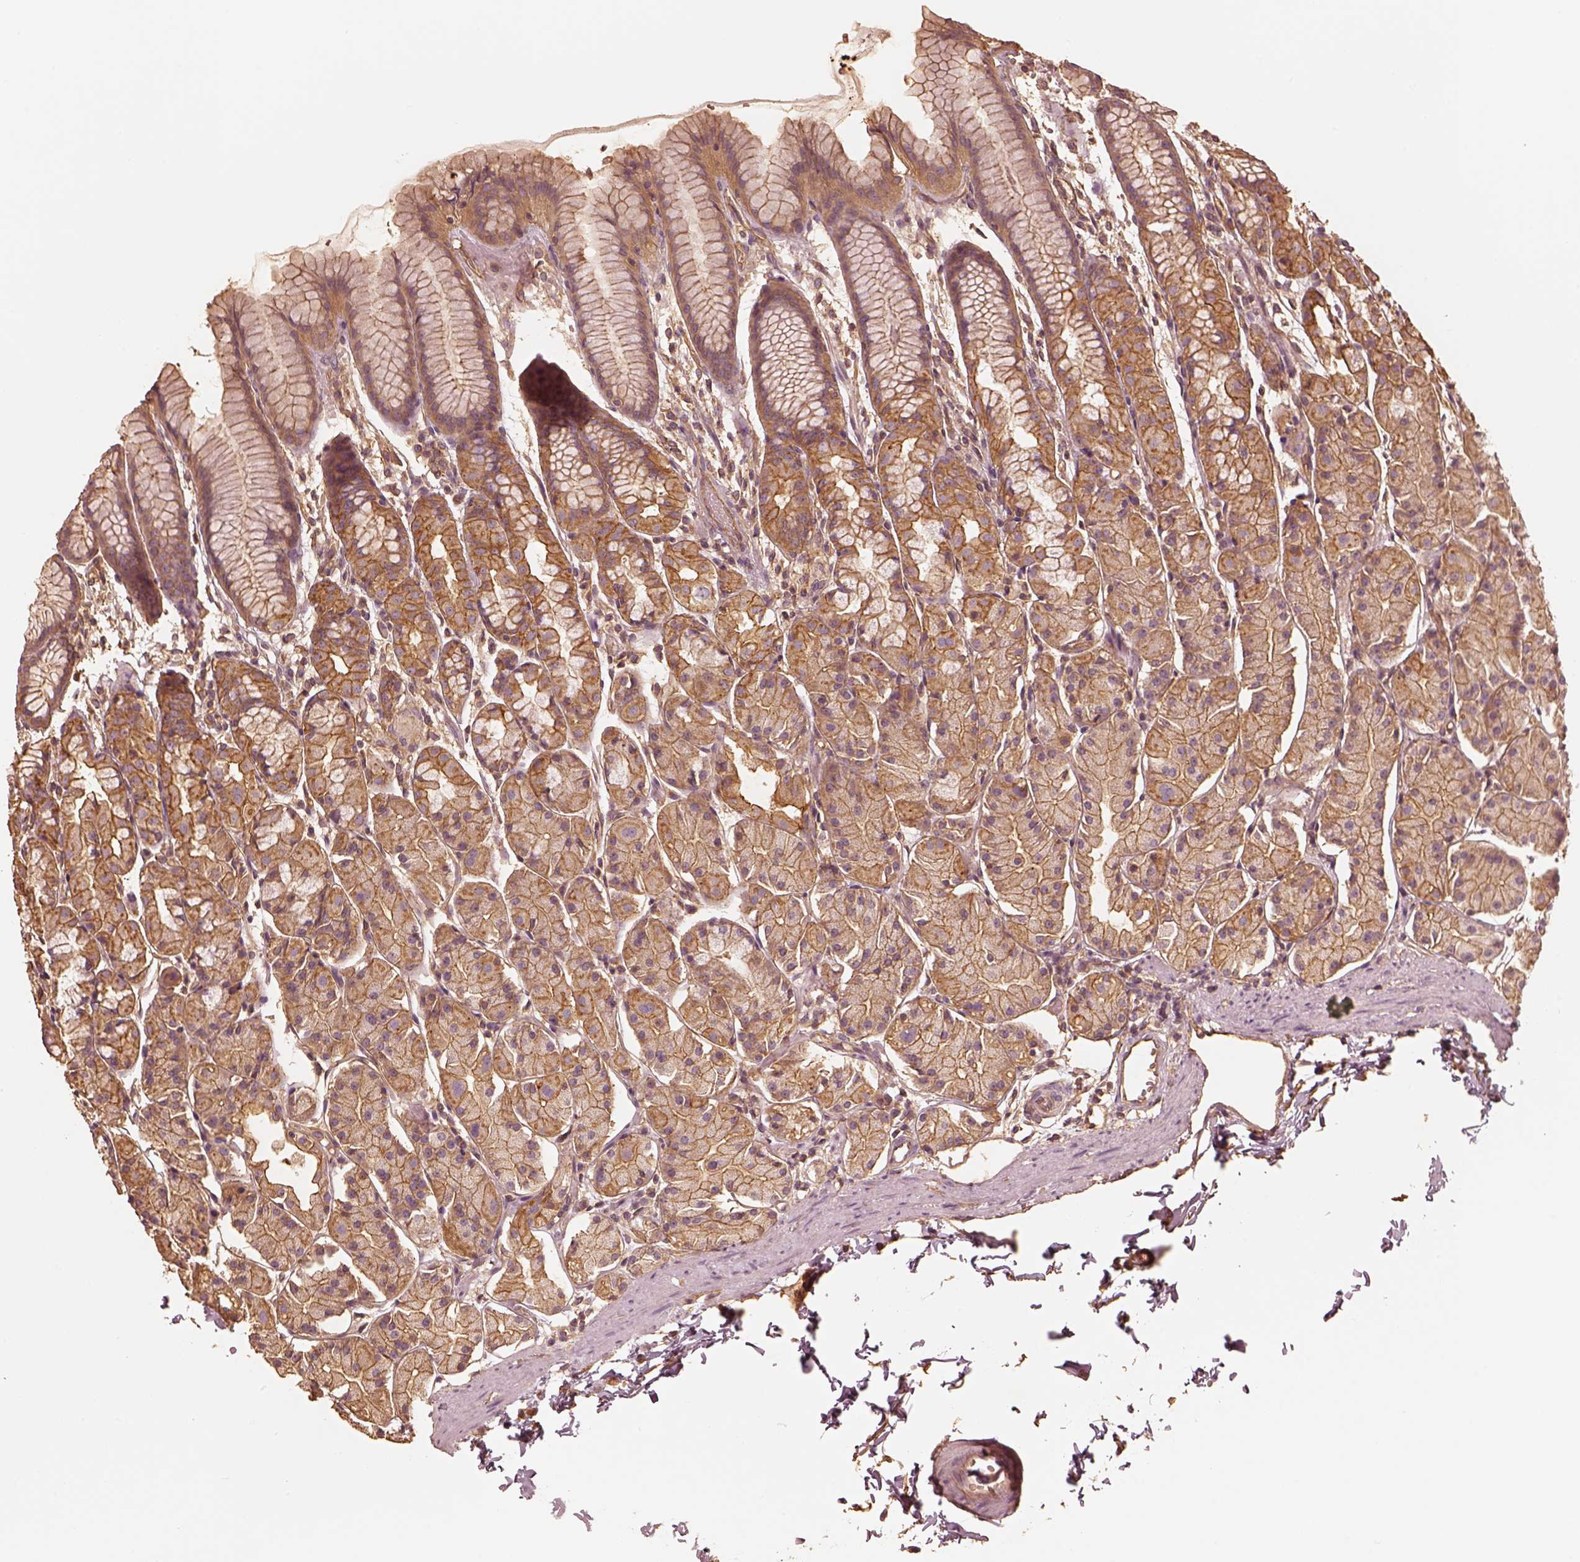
{"staining": {"intensity": "moderate", "quantity": ">75%", "location": "cytoplasmic/membranous"}, "tissue": "stomach", "cell_type": "Glandular cells", "image_type": "normal", "snomed": [{"axis": "morphology", "description": "Normal tissue, NOS"}, {"axis": "topography", "description": "Stomach, upper"}], "caption": "Human stomach stained for a protein (brown) demonstrates moderate cytoplasmic/membranous positive expression in about >75% of glandular cells.", "gene": "WDR7", "patient": {"sex": "male", "age": 47}}